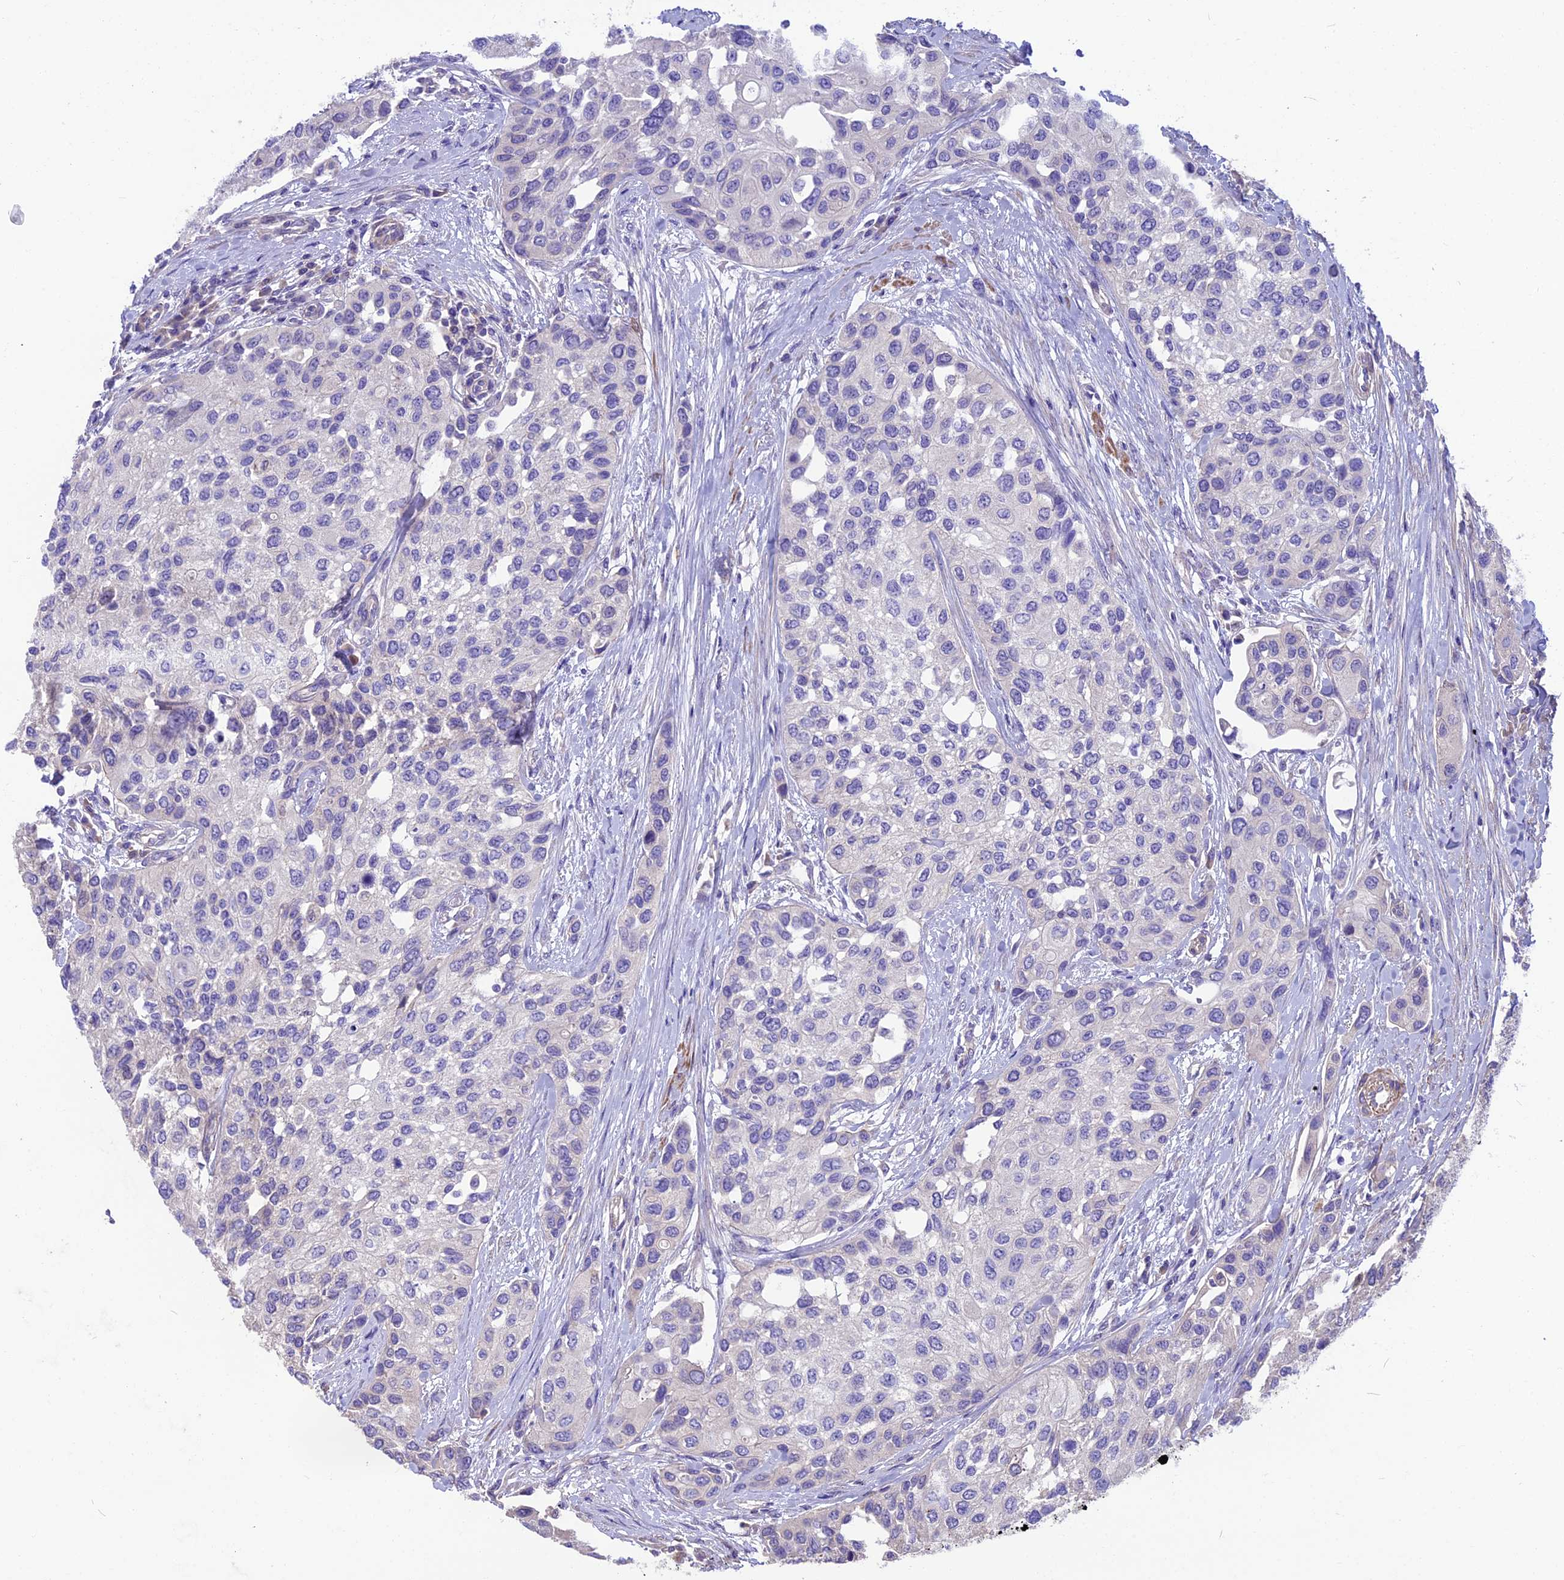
{"staining": {"intensity": "negative", "quantity": "none", "location": "none"}, "tissue": "urothelial cancer", "cell_type": "Tumor cells", "image_type": "cancer", "snomed": [{"axis": "morphology", "description": "Normal tissue, NOS"}, {"axis": "morphology", "description": "Urothelial carcinoma, High grade"}, {"axis": "topography", "description": "Vascular tissue"}, {"axis": "topography", "description": "Urinary bladder"}], "caption": "DAB (3,3'-diaminobenzidine) immunohistochemical staining of high-grade urothelial carcinoma demonstrates no significant expression in tumor cells.", "gene": "ANO3", "patient": {"sex": "female", "age": 56}}